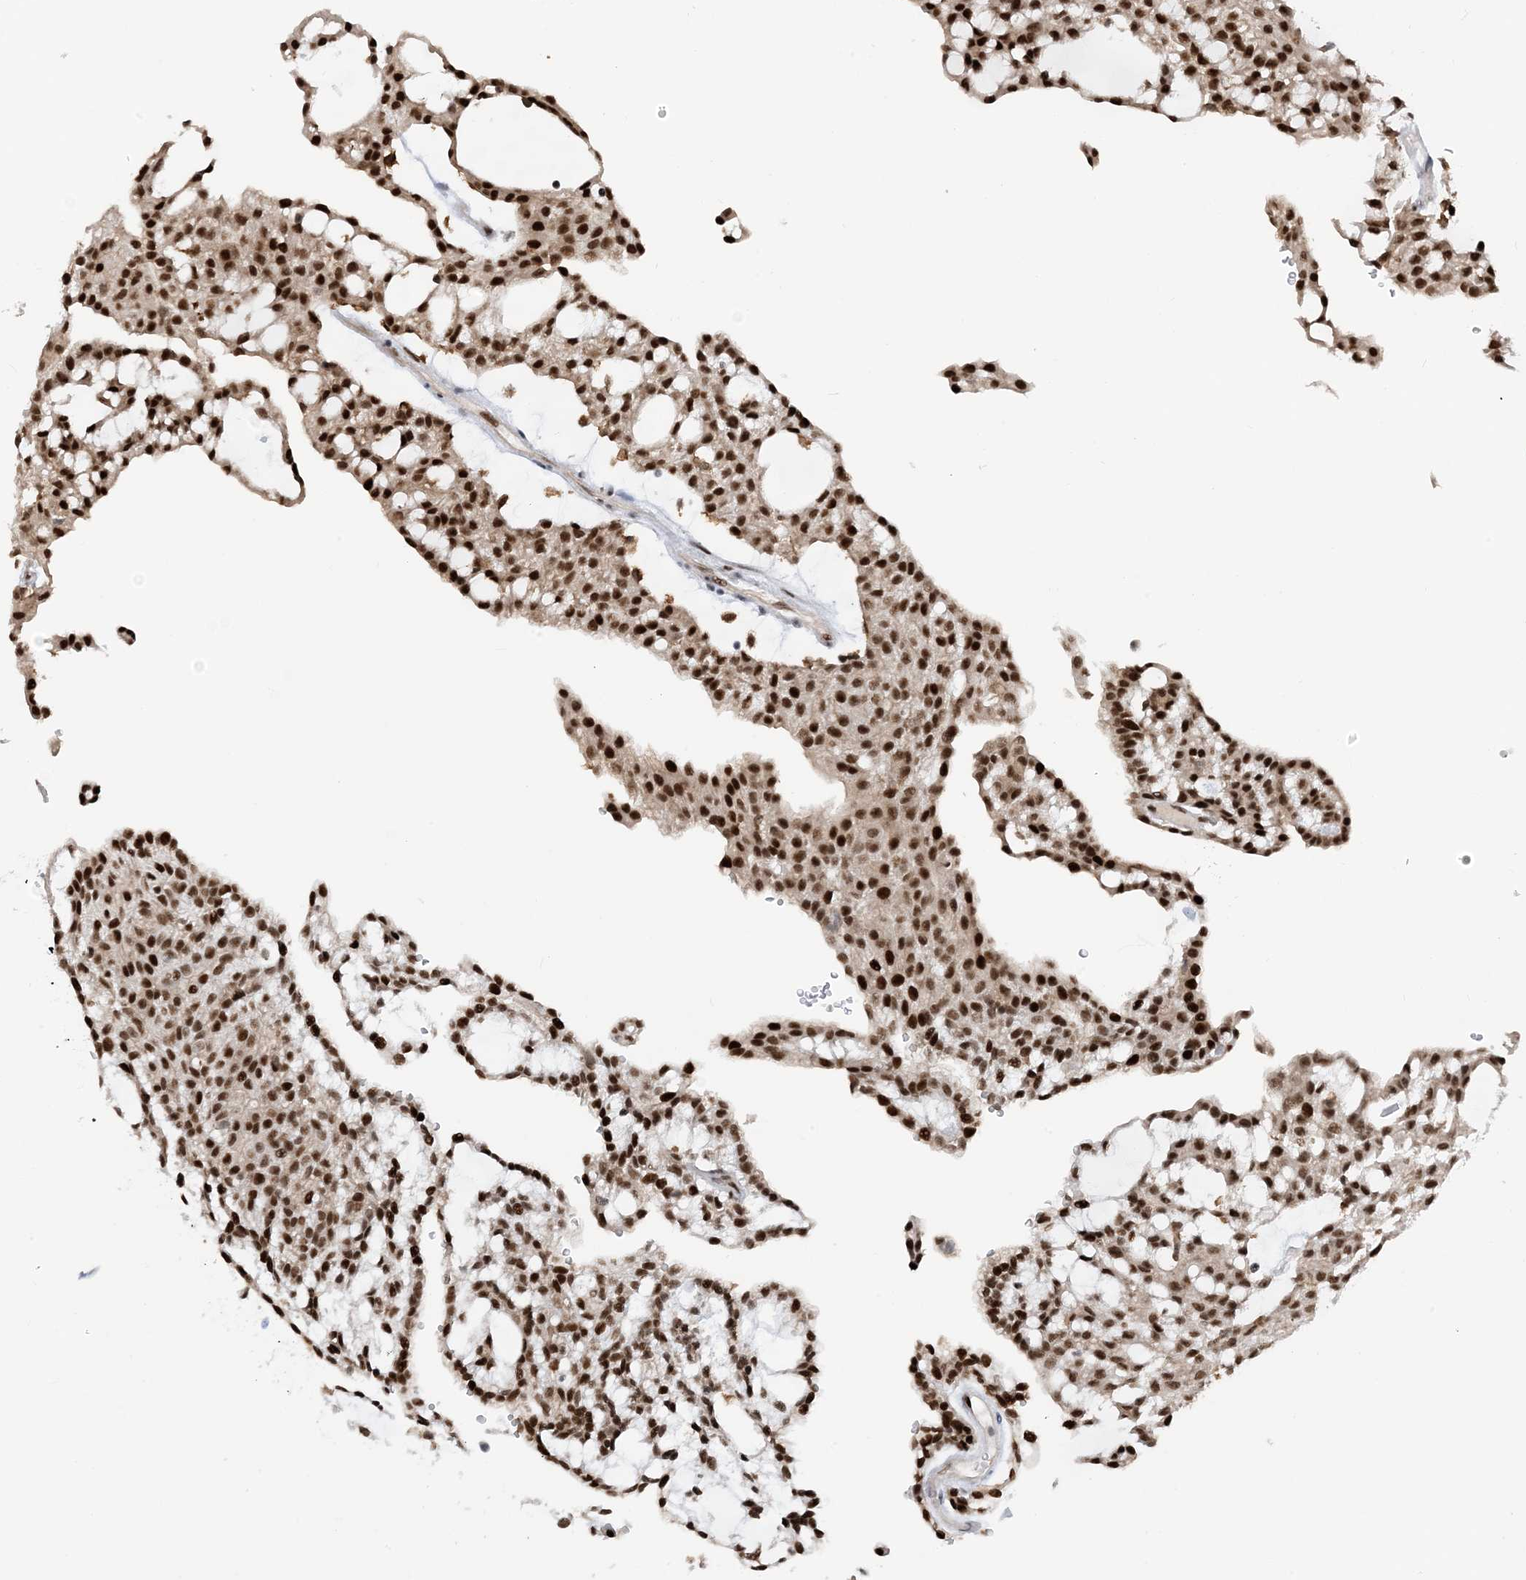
{"staining": {"intensity": "strong", "quantity": ">75%", "location": "nuclear"}, "tissue": "renal cancer", "cell_type": "Tumor cells", "image_type": "cancer", "snomed": [{"axis": "morphology", "description": "Adenocarcinoma, NOS"}, {"axis": "topography", "description": "Kidney"}], "caption": "Immunohistochemistry (IHC) image of neoplastic tissue: renal adenocarcinoma stained using immunohistochemistry displays high levels of strong protein expression localized specifically in the nuclear of tumor cells, appearing as a nuclear brown color.", "gene": "HEMK1", "patient": {"sex": "male", "age": 63}}